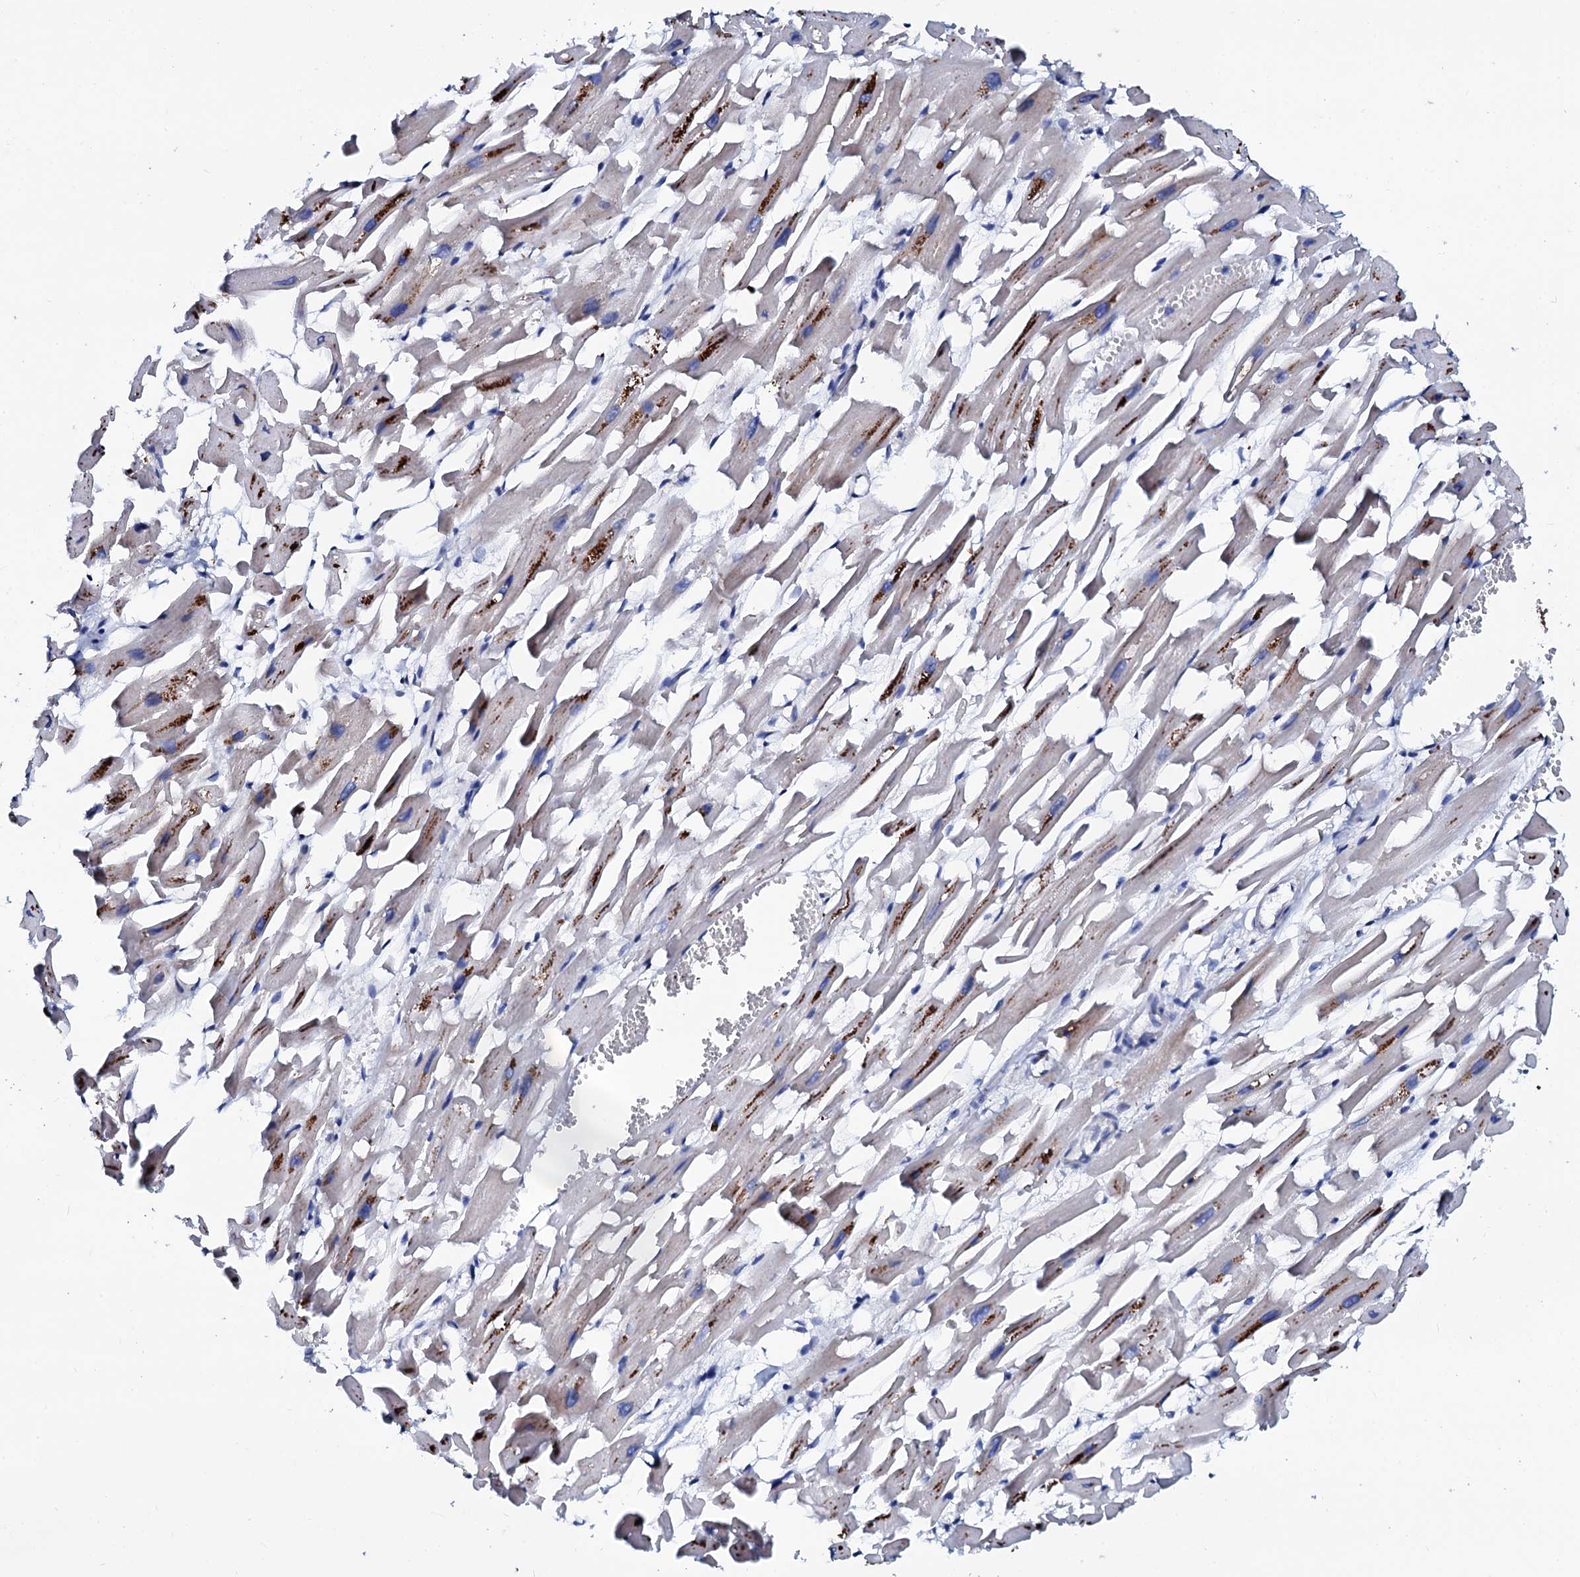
{"staining": {"intensity": "moderate", "quantity": ">75%", "location": "cytoplasmic/membranous"}, "tissue": "heart muscle", "cell_type": "Cardiomyocytes", "image_type": "normal", "snomed": [{"axis": "morphology", "description": "Normal tissue, NOS"}, {"axis": "topography", "description": "Heart"}], "caption": "Heart muscle stained with DAB immunohistochemistry (IHC) demonstrates medium levels of moderate cytoplasmic/membranous expression in approximately >75% of cardiomyocytes.", "gene": "SLC37A4", "patient": {"sex": "female", "age": 64}}